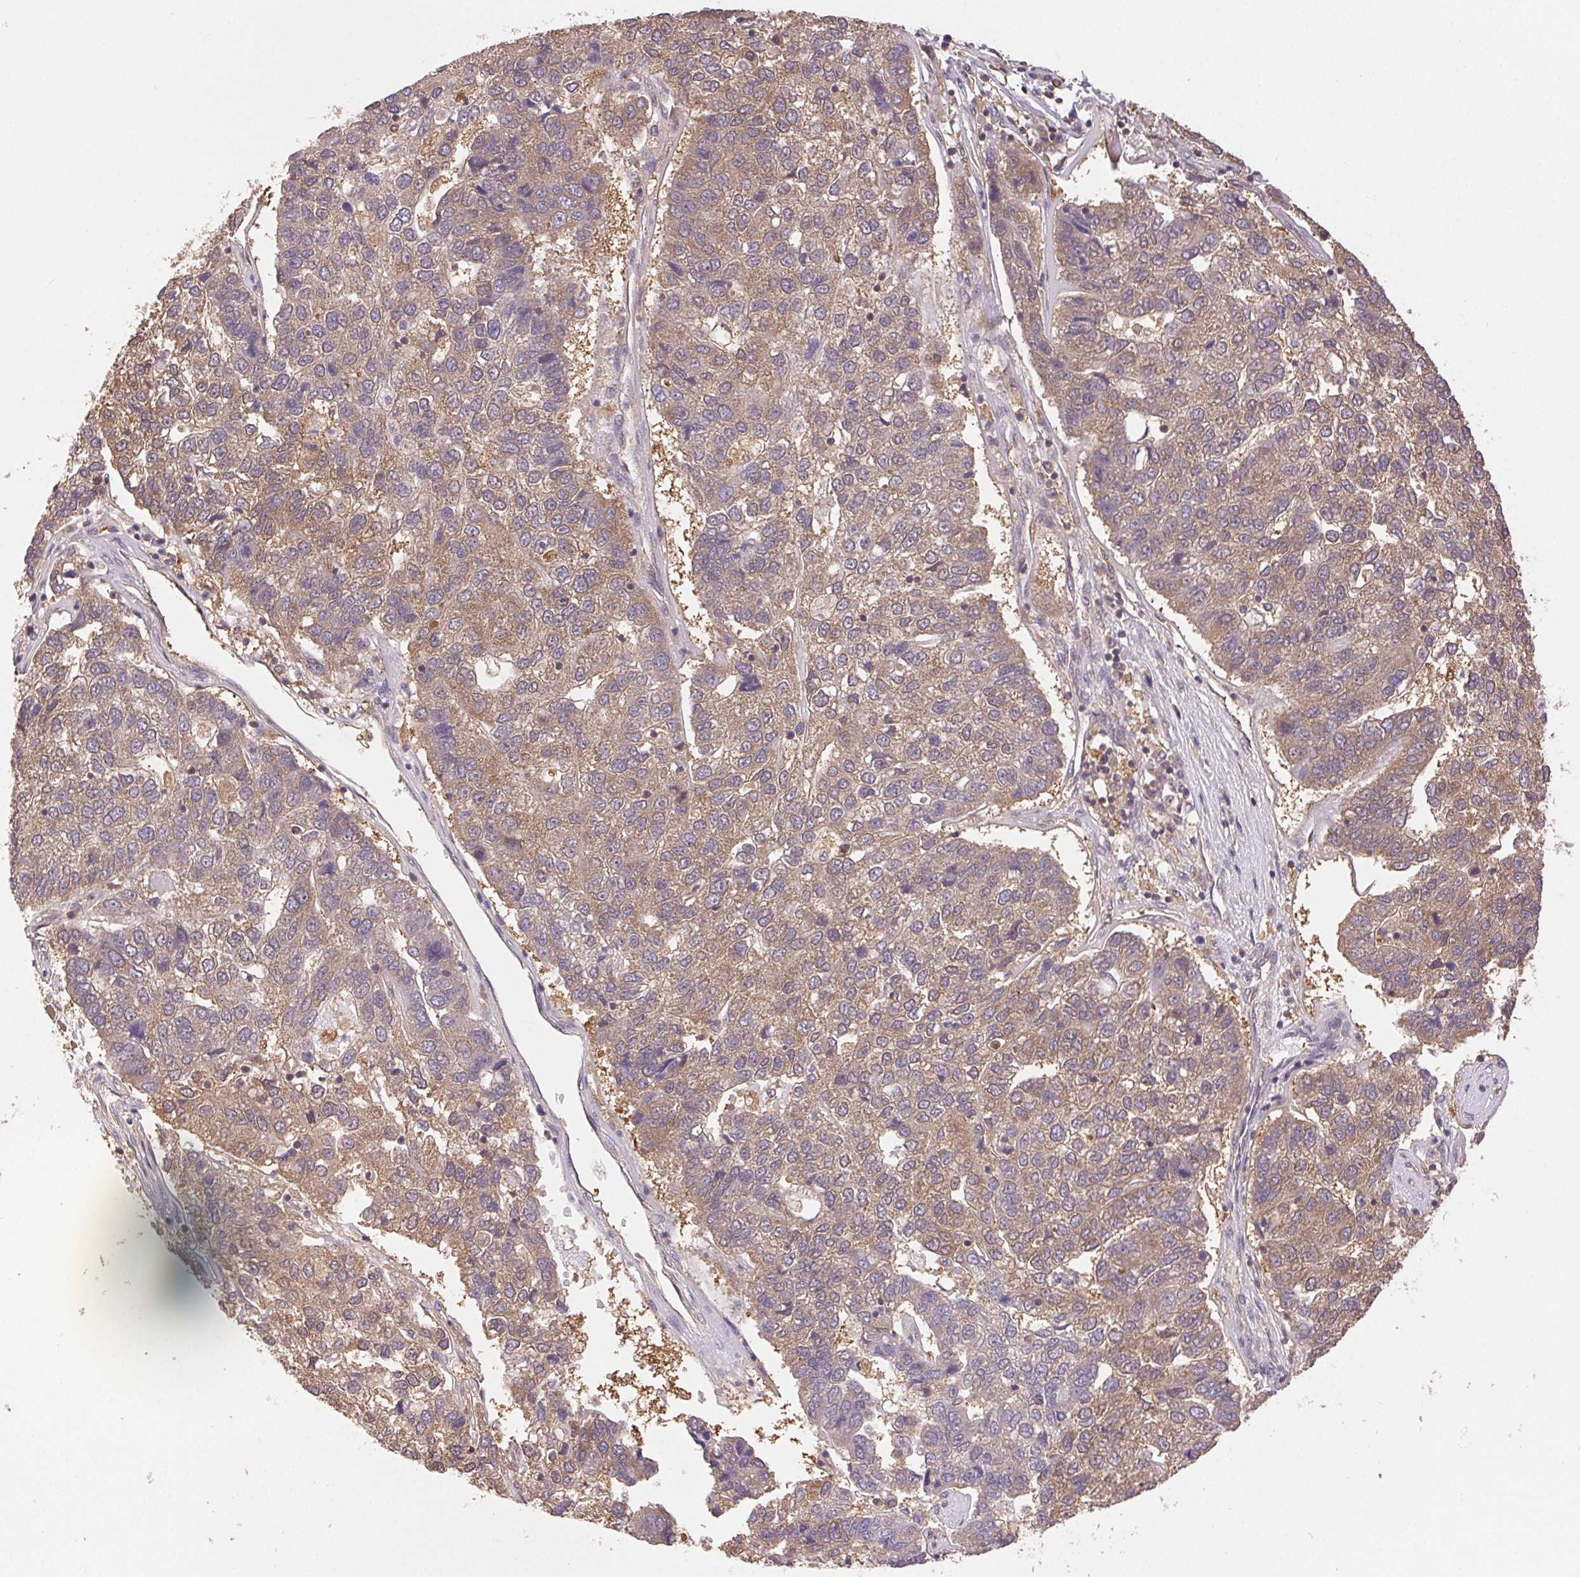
{"staining": {"intensity": "weak", "quantity": "25%-75%", "location": "cytoplasmic/membranous"}, "tissue": "pancreatic cancer", "cell_type": "Tumor cells", "image_type": "cancer", "snomed": [{"axis": "morphology", "description": "Adenocarcinoma, NOS"}, {"axis": "topography", "description": "Pancreas"}], "caption": "Protein expression analysis of pancreatic cancer displays weak cytoplasmic/membranous expression in about 25%-75% of tumor cells.", "gene": "GDI2", "patient": {"sex": "female", "age": 61}}